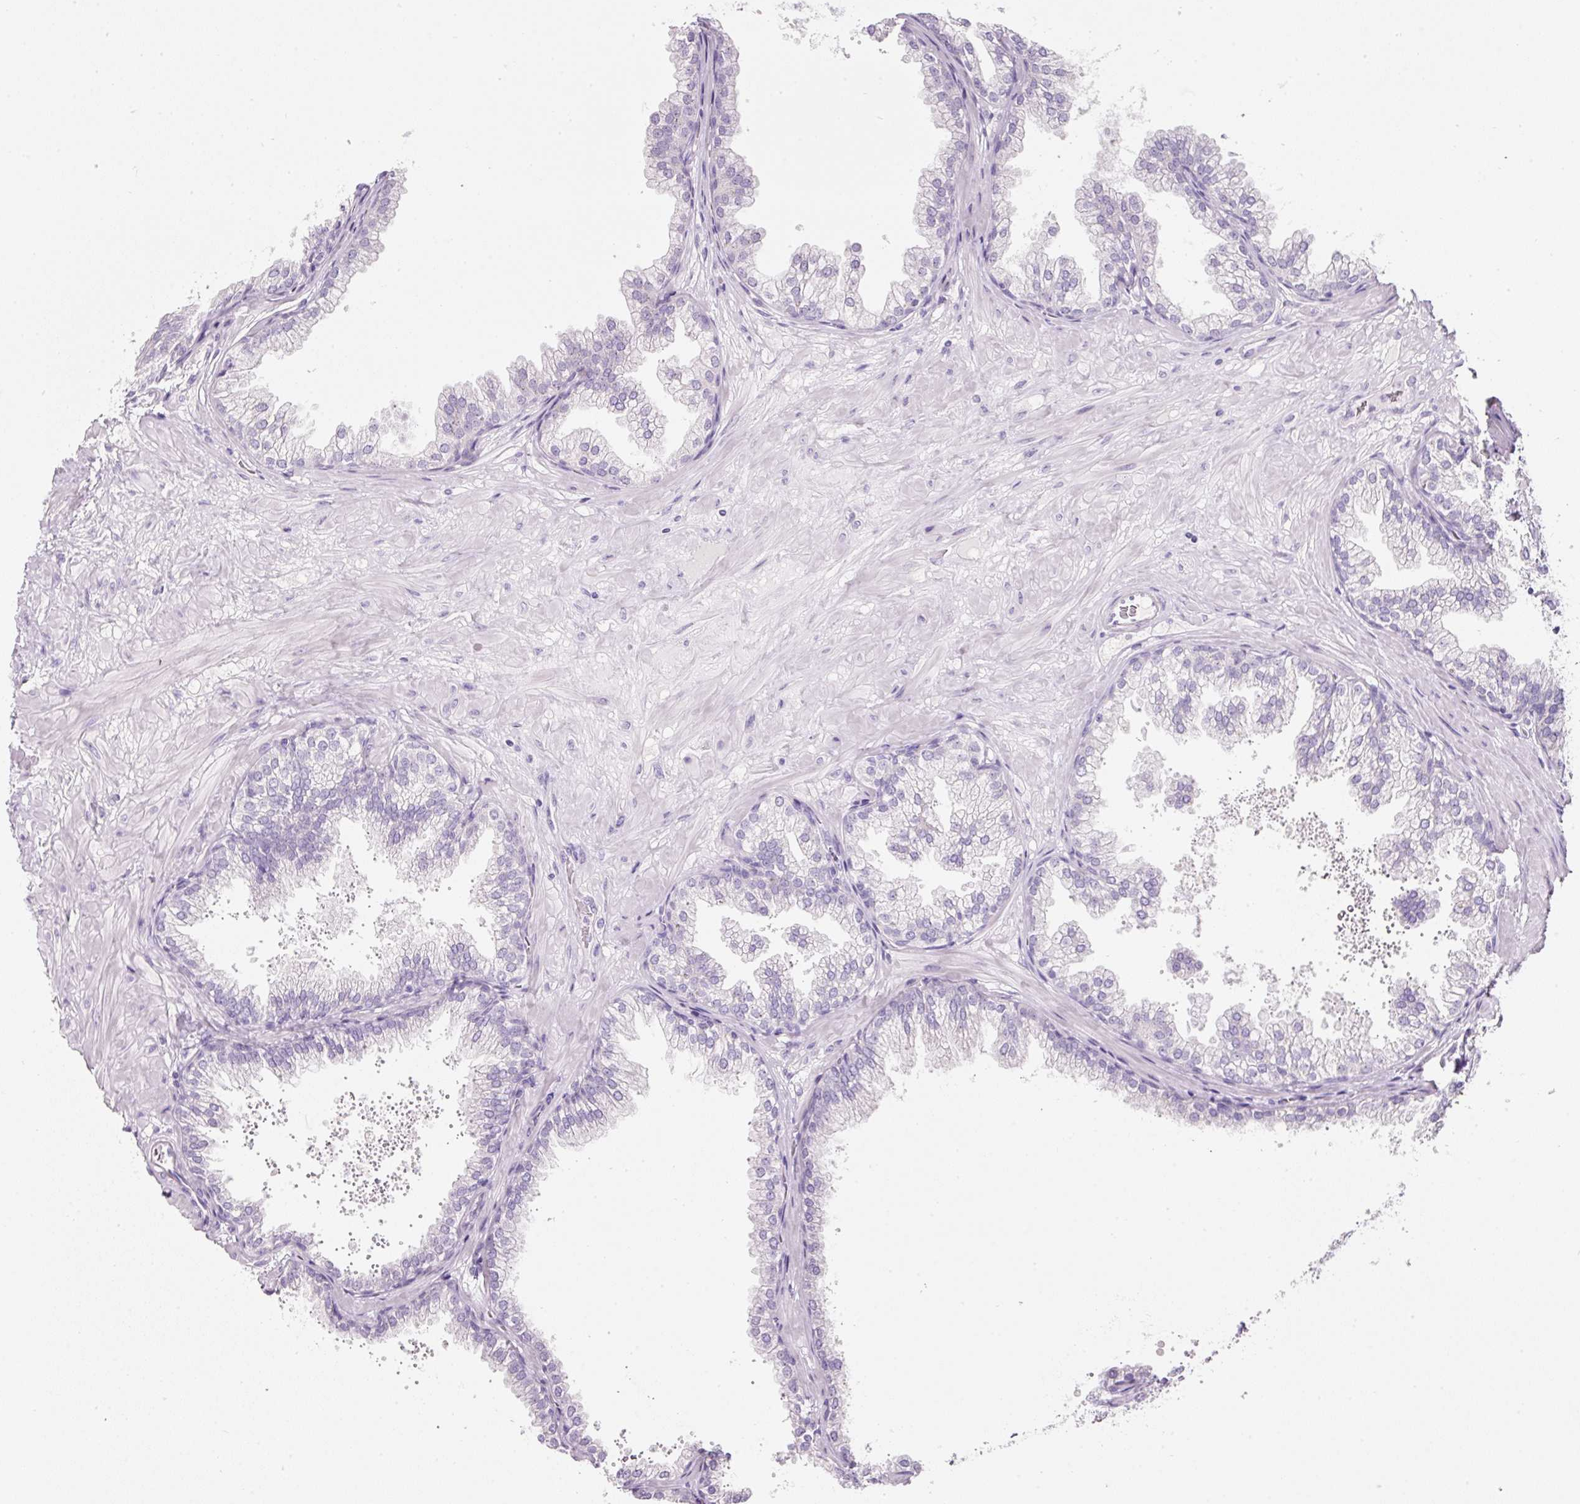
{"staining": {"intensity": "negative", "quantity": "none", "location": "none"}, "tissue": "prostate", "cell_type": "Glandular cells", "image_type": "normal", "snomed": [{"axis": "morphology", "description": "Normal tissue, NOS"}, {"axis": "topography", "description": "Prostate"}], "caption": "Glandular cells are negative for brown protein staining in normal prostate. (DAB (3,3'-diaminobenzidine) IHC with hematoxylin counter stain).", "gene": "SLC2A2", "patient": {"sex": "male", "age": 37}}